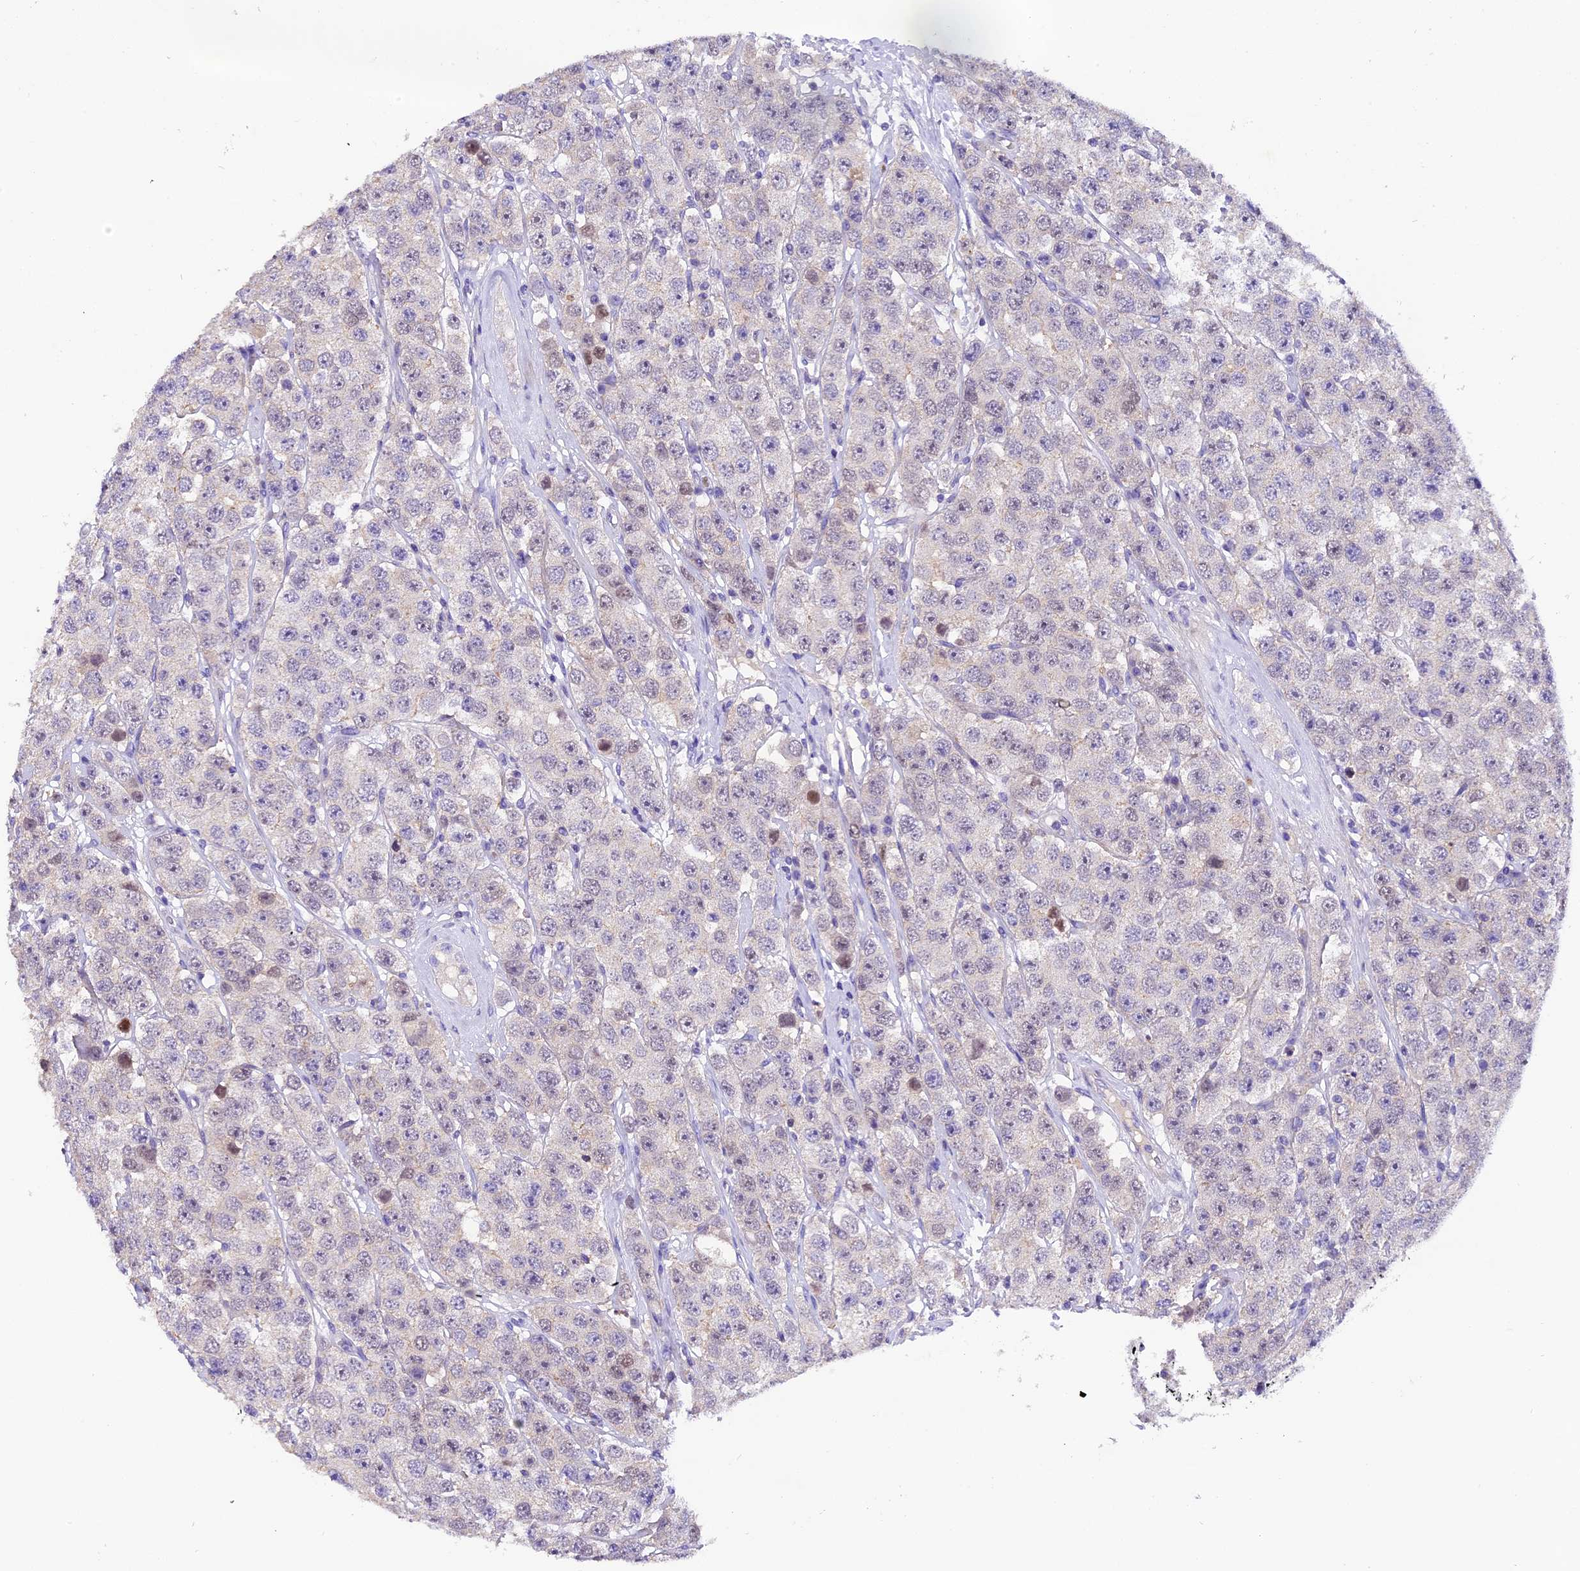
{"staining": {"intensity": "negative", "quantity": "none", "location": "none"}, "tissue": "testis cancer", "cell_type": "Tumor cells", "image_type": "cancer", "snomed": [{"axis": "morphology", "description": "Seminoma, NOS"}, {"axis": "topography", "description": "Testis"}], "caption": "Immunohistochemistry histopathology image of testis seminoma stained for a protein (brown), which shows no expression in tumor cells.", "gene": "MEX3B", "patient": {"sex": "male", "age": 28}}